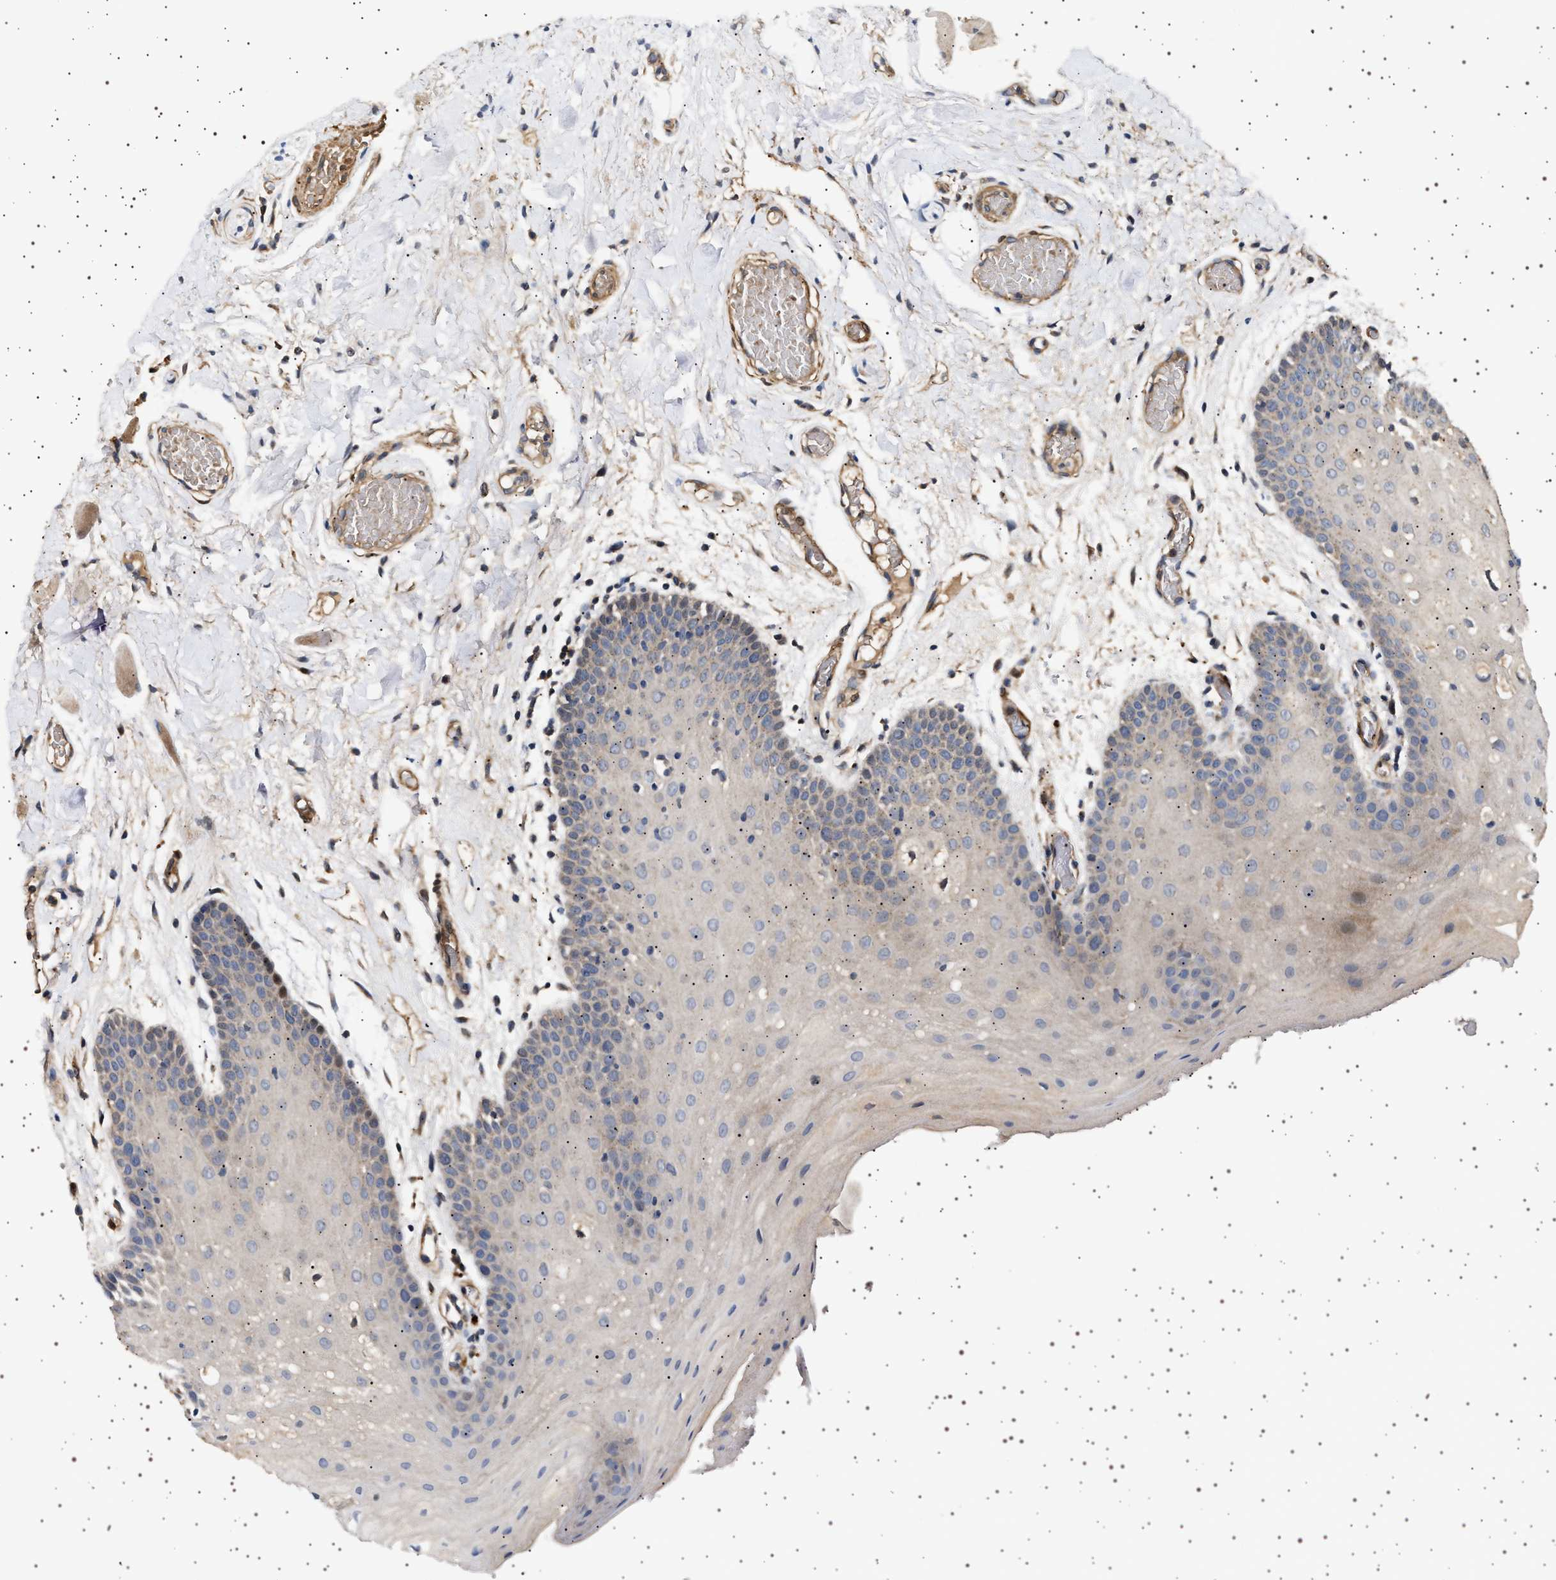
{"staining": {"intensity": "negative", "quantity": "none", "location": "none"}, "tissue": "oral mucosa", "cell_type": "Squamous epithelial cells", "image_type": "normal", "snomed": [{"axis": "morphology", "description": "Normal tissue, NOS"}, {"axis": "morphology", "description": "Squamous cell carcinoma, NOS"}, {"axis": "topography", "description": "Oral tissue"}, {"axis": "topography", "description": "Head-Neck"}], "caption": "Immunohistochemistry (IHC) image of normal oral mucosa: oral mucosa stained with DAB (3,3'-diaminobenzidine) shows no significant protein positivity in squamous epithelial cells. (DAB (3,3'-diaminobenzidine) immunohistochemistry (IHC) visualized using brightfield microscopy, high magnification).", "gene": "GUCY1B1", "patient": {"sex": "male", "age": 71}}